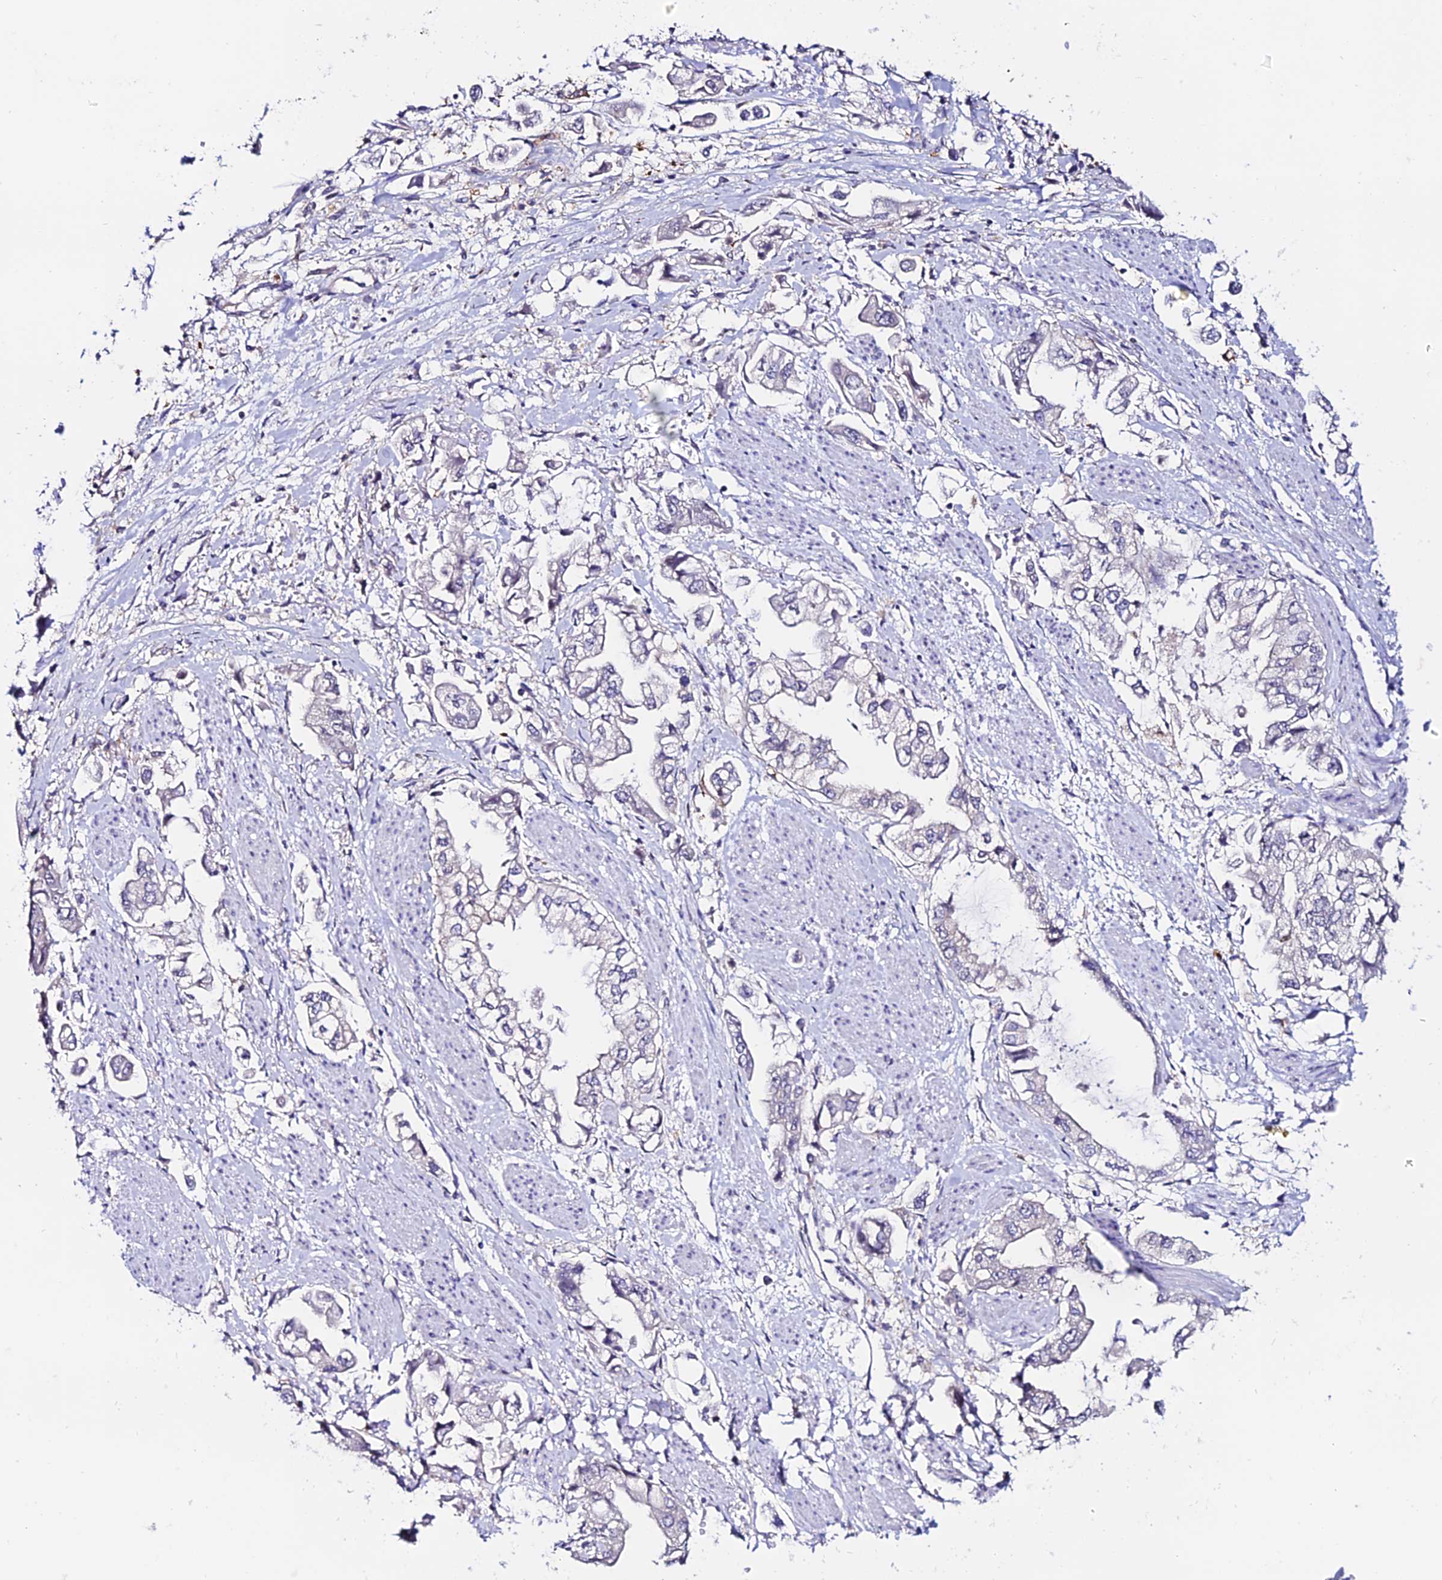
{"staining": {"intensity": "negative", "quantity": "none", "location": "none"}, "tissue": "stomach cancer", "cell_type": "Tumor cells", "image_type": "cancer", "snomed": [{"axis": "morphology", "description": "Adenocarcinoma, NOS"}, {"axis": "topography", "description": "Stomach"}], "caption": "This is an immunohistochemistry histopathology image of stomach adenocarcinoma. There is no positivity in tumor cells.", "gene": "FZD8", "patient": {"sex": "male", "age": 62}}